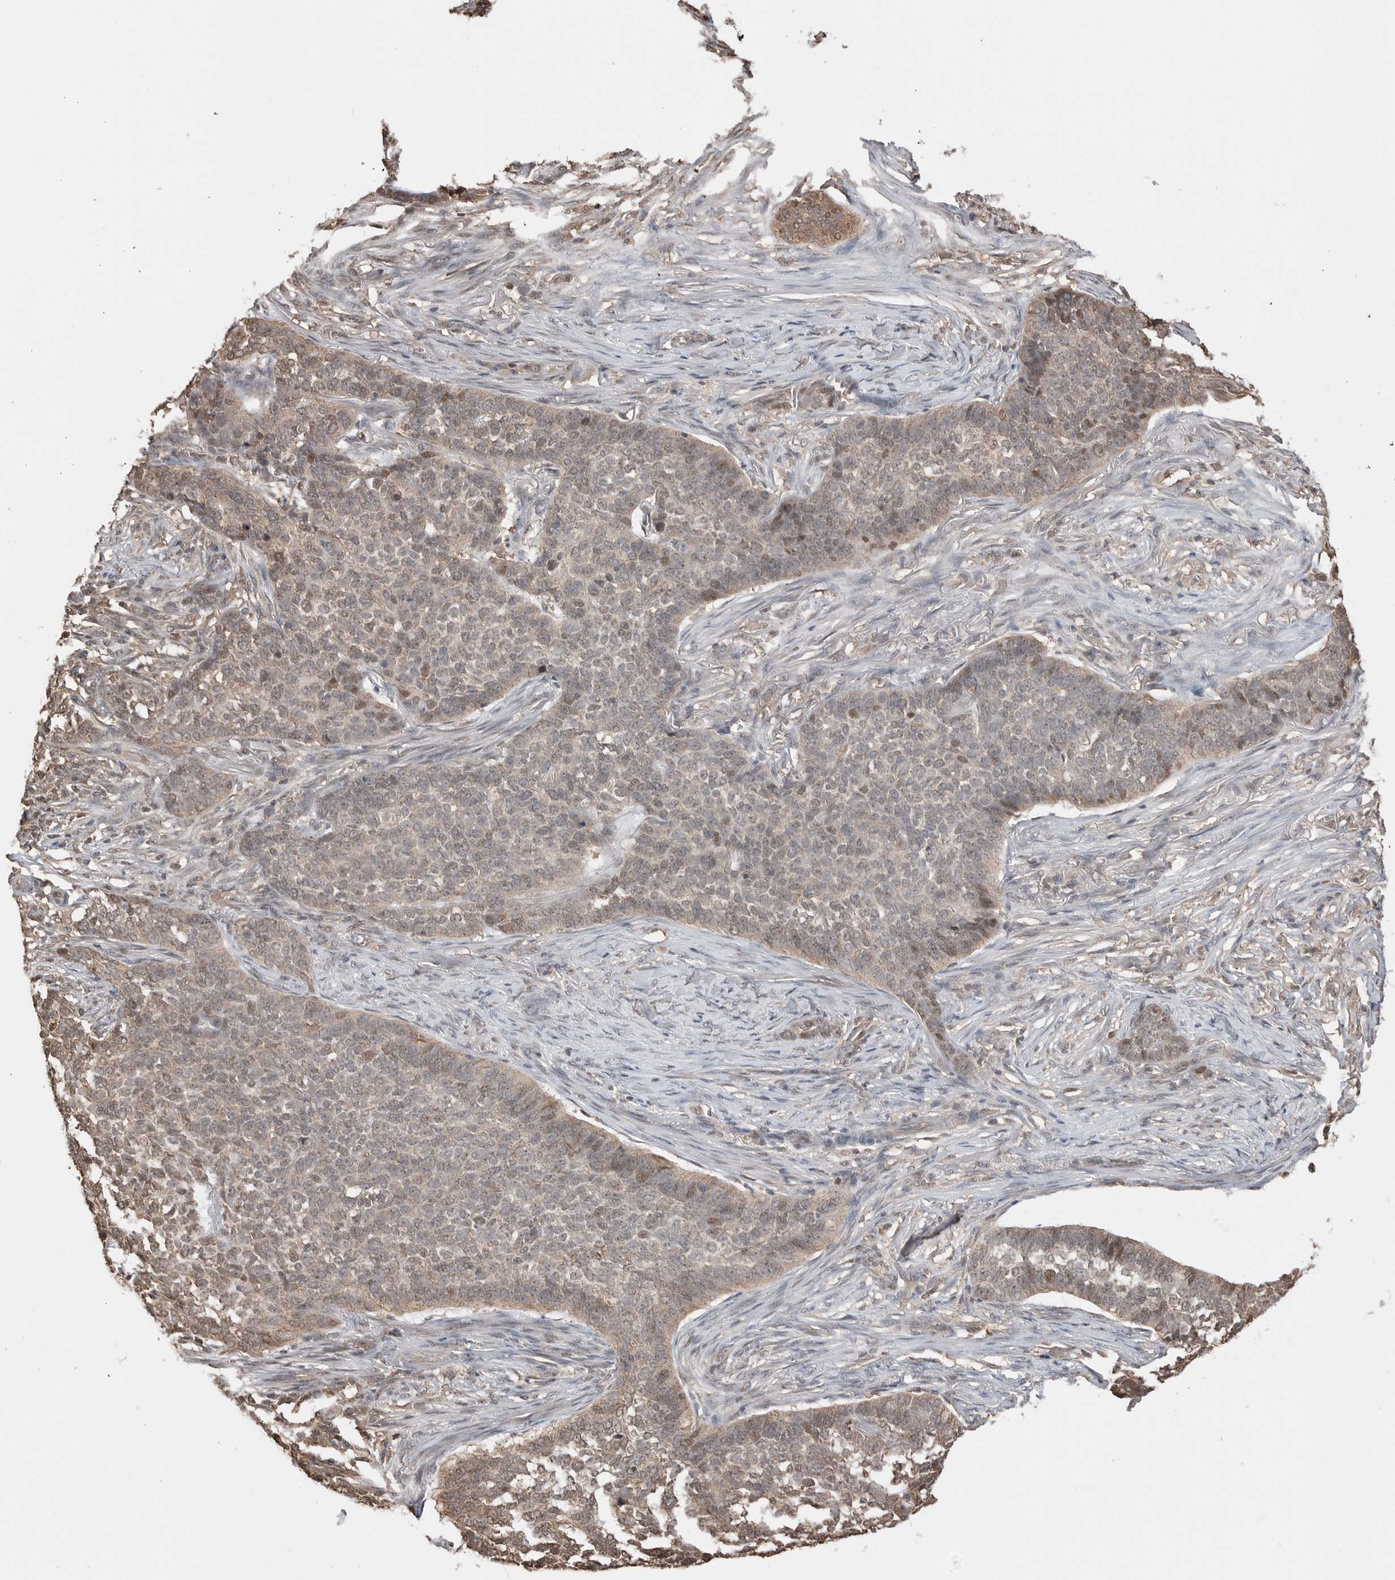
{"staining": {"intensity": "moderate", "quantity": "25%-75%", "location": "nuclear"}, "tissue": "skin cancer", "cell_type": "Tumor cells", "image_type": "cancer", "snomed": [{"axis": "morphology", "description": "Basal cell carcinoma"}, {"axis": "topography", "description": "Skin"}], "caption": "High-magnification brightfield microscopy of skin basal cell carcinoma stained with DAB (3,3'-diaminobenzidine) (brown) and counterstained with hematoxylin (blue). tumor cells exhibit moderate nuclear positivity is appreciated in approximately25%-75% of cells.", "gene": "PEAK1", "patient": {"sex": "male", "age": 85}}